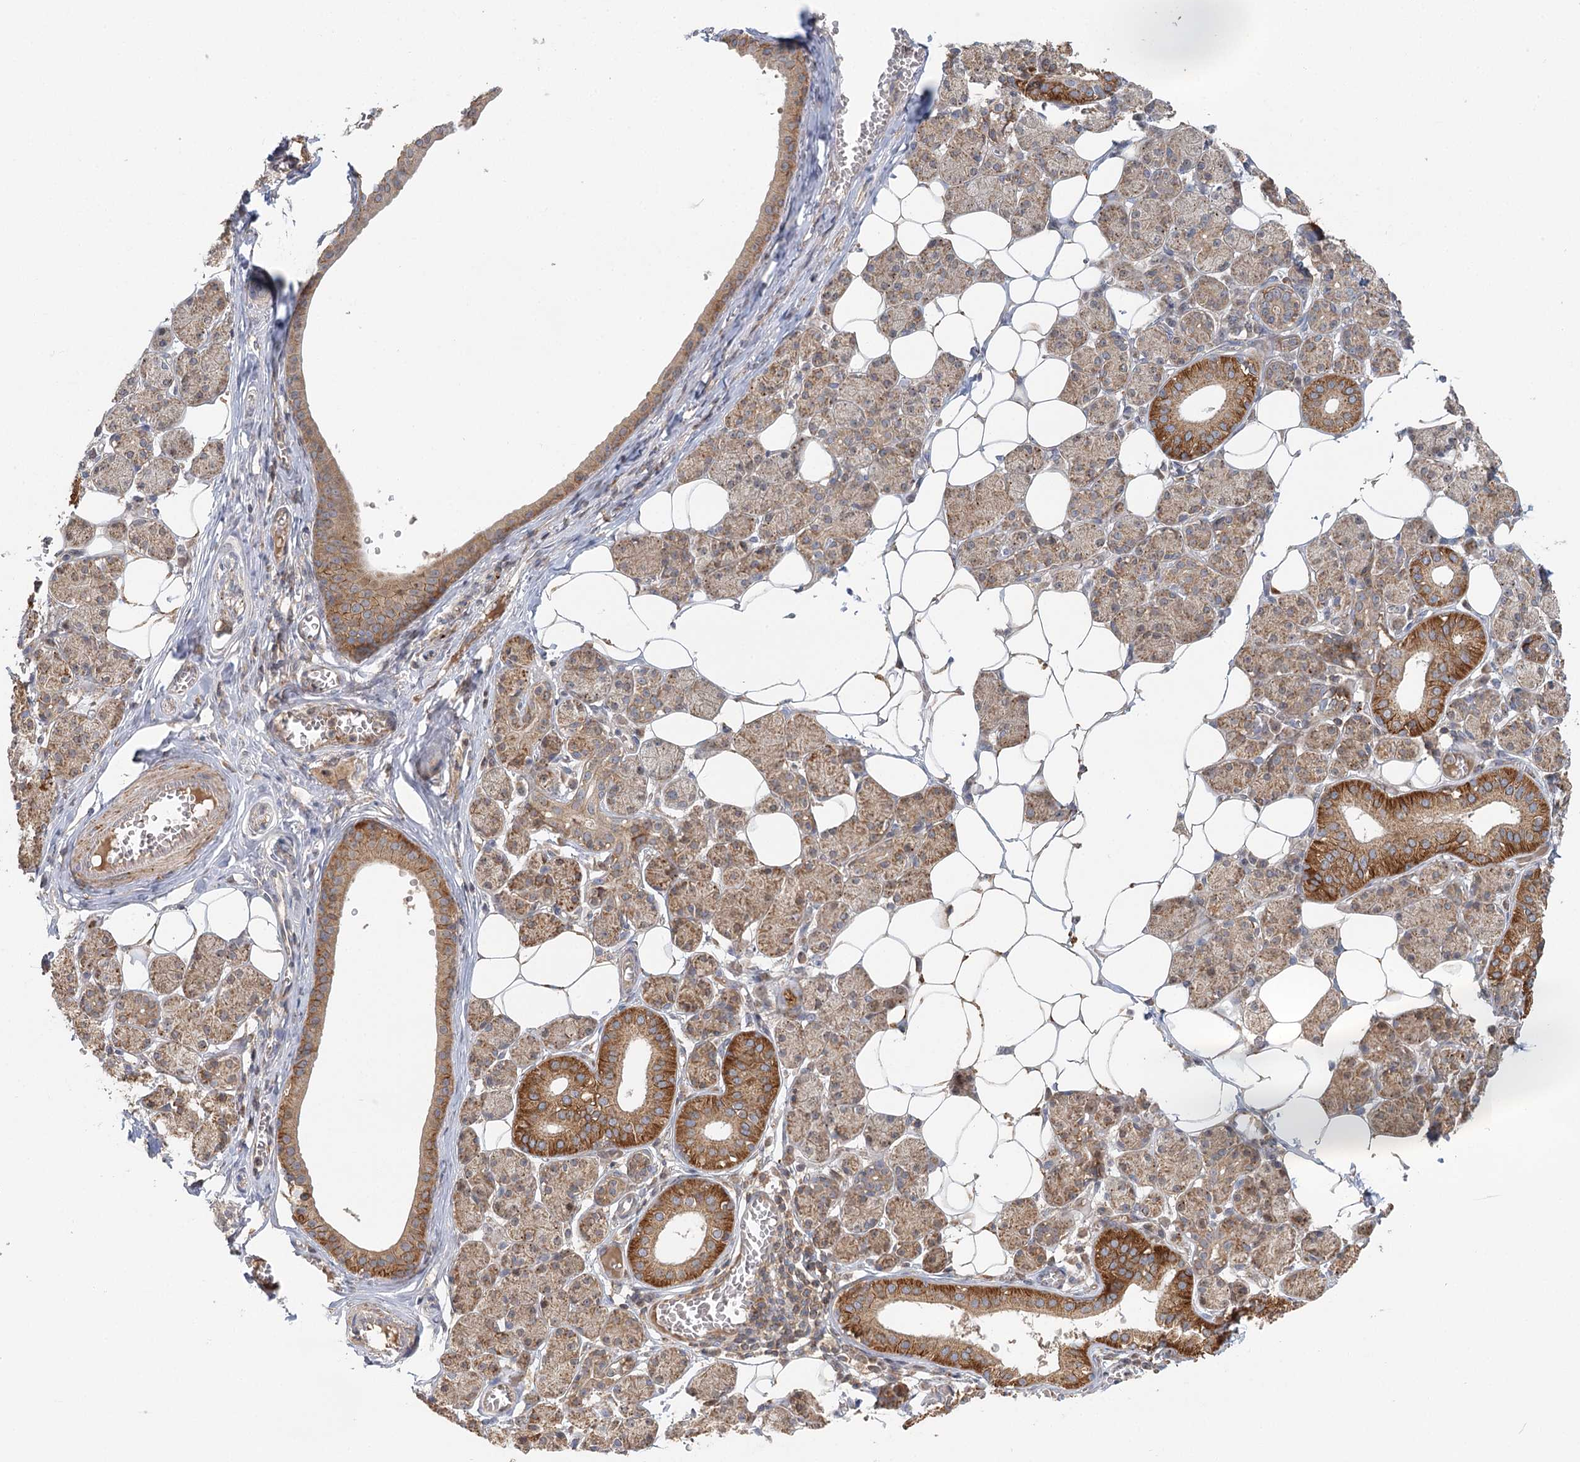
{"staining": {"intensity": "strong", "quantity": "25%-75%", "location": "cytoplasmic/membranous"}, "tissue": "salivary gland", "cell_type": "Glandular cells", "image_type": "normal", "snomed": [{"axis": "morphology", "description": "Normal tissue, NOS"}, {"axis": "topography", "description": "Salivary gland"}], "caption": "Salivary gland stained with DAB (3,3'-diaminobenzidine) immunohistochemistry displays high levels of strong cytoplasmic/membranous positivity in about 25%-75% of glandular cells. The protein of interest is stained brown, and the nuclei are stained in blue (DAB IHC with brightfield microscopy, high magnification).", "gene": "ENSG00000273217", "patient": {"sex": "female", "age": 33}}